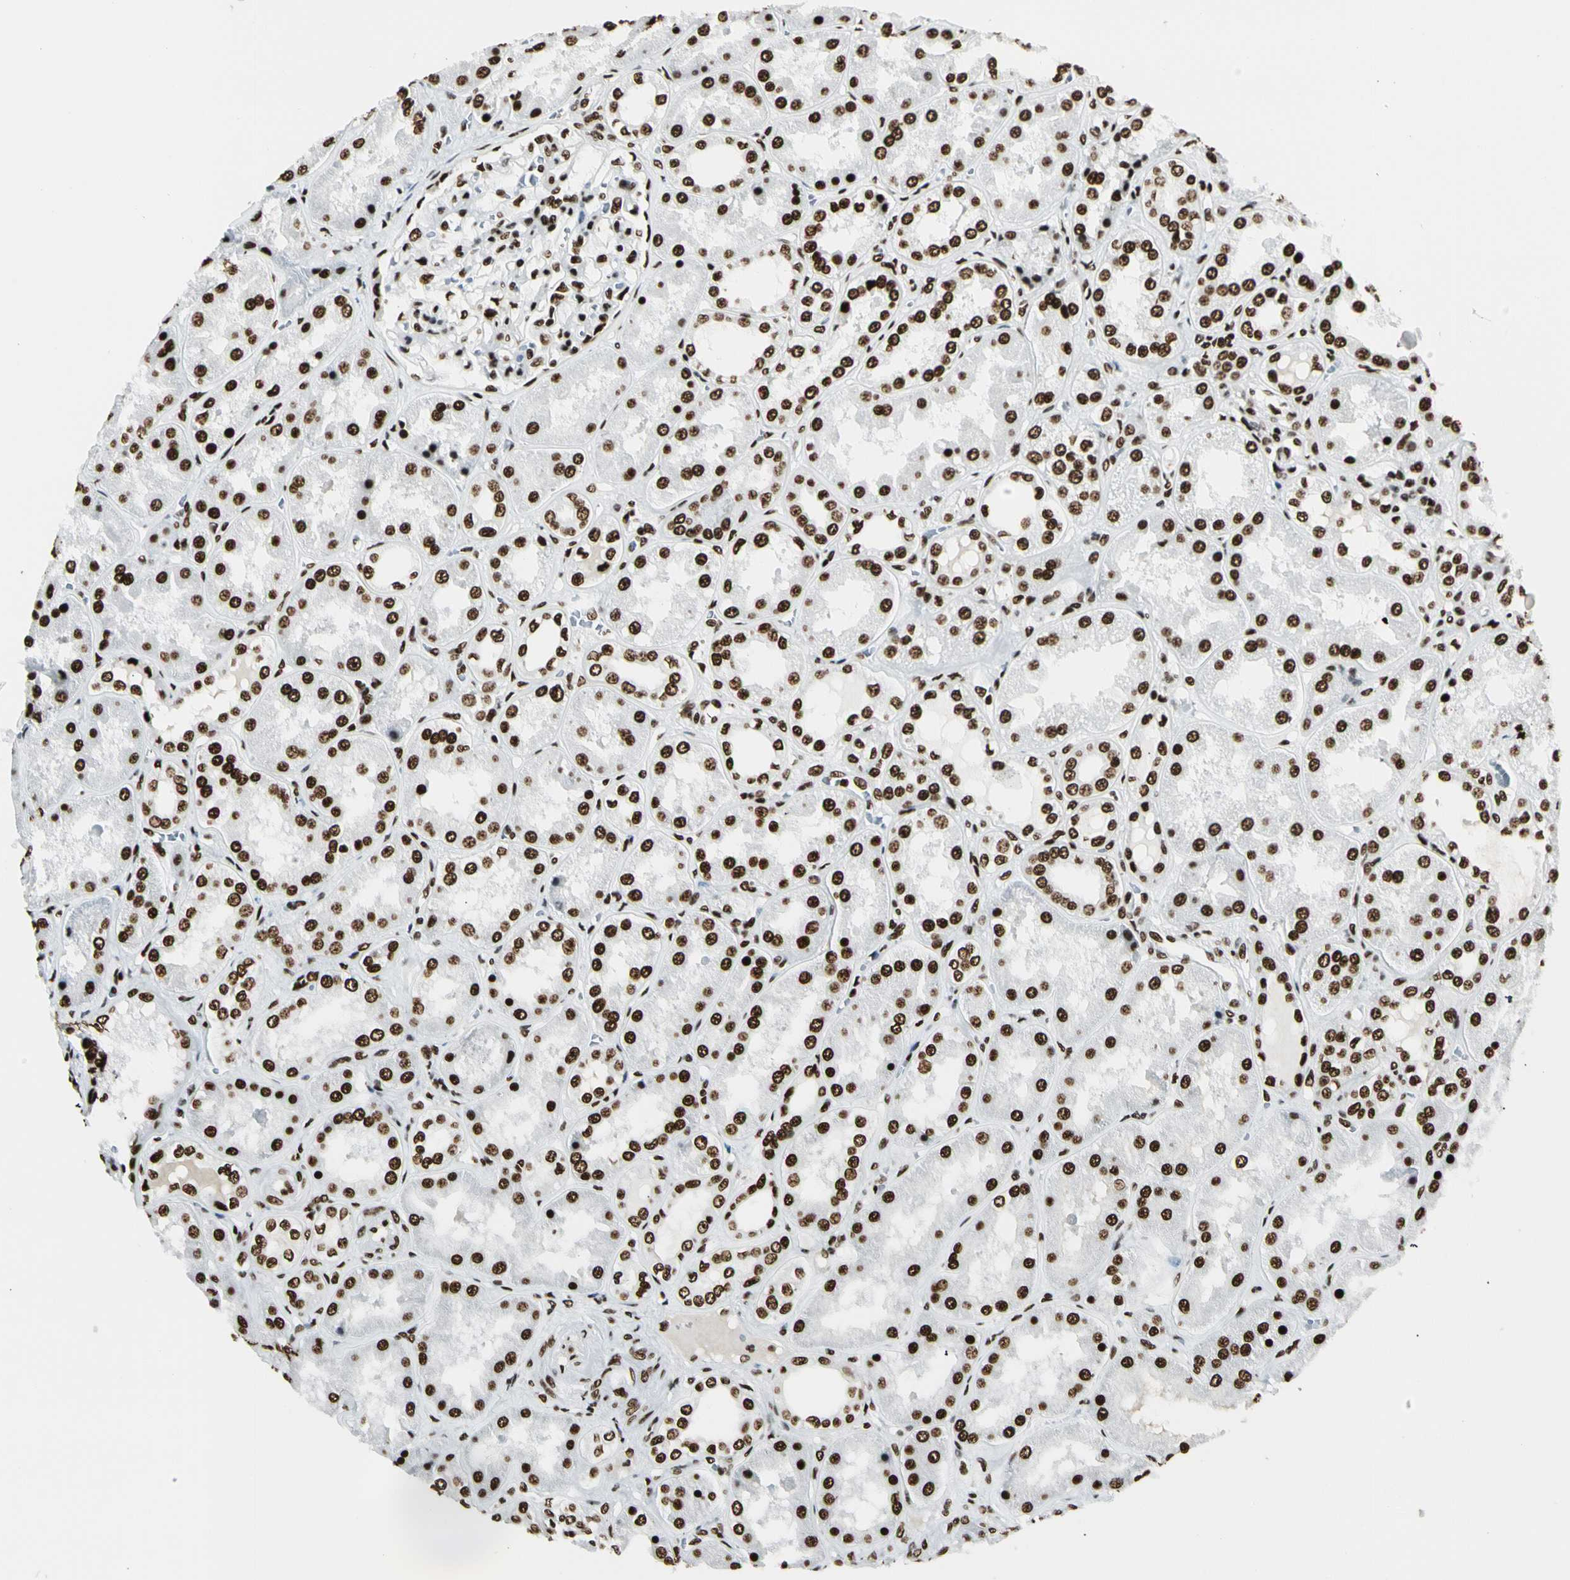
{"staining": {"intensity": "strong", "quantity": ">75%", "location": "nuclear"}, "tissue": "kidney", "cell_type": "Cells in glomeruli", "image_type": "normal", "snomed": [{"axis": "morphology", "description": "Normal tissue, NOS"}, {"axis": "topography", "description": "Kidney"}], "caption": "DAB immunohistochemical staining of benign kidney displays strong nuclear protein positivity in about >75% of cells in glomeruli.", "gene": "CCAR1", "patient": {"sex": "female", "age": 56}}